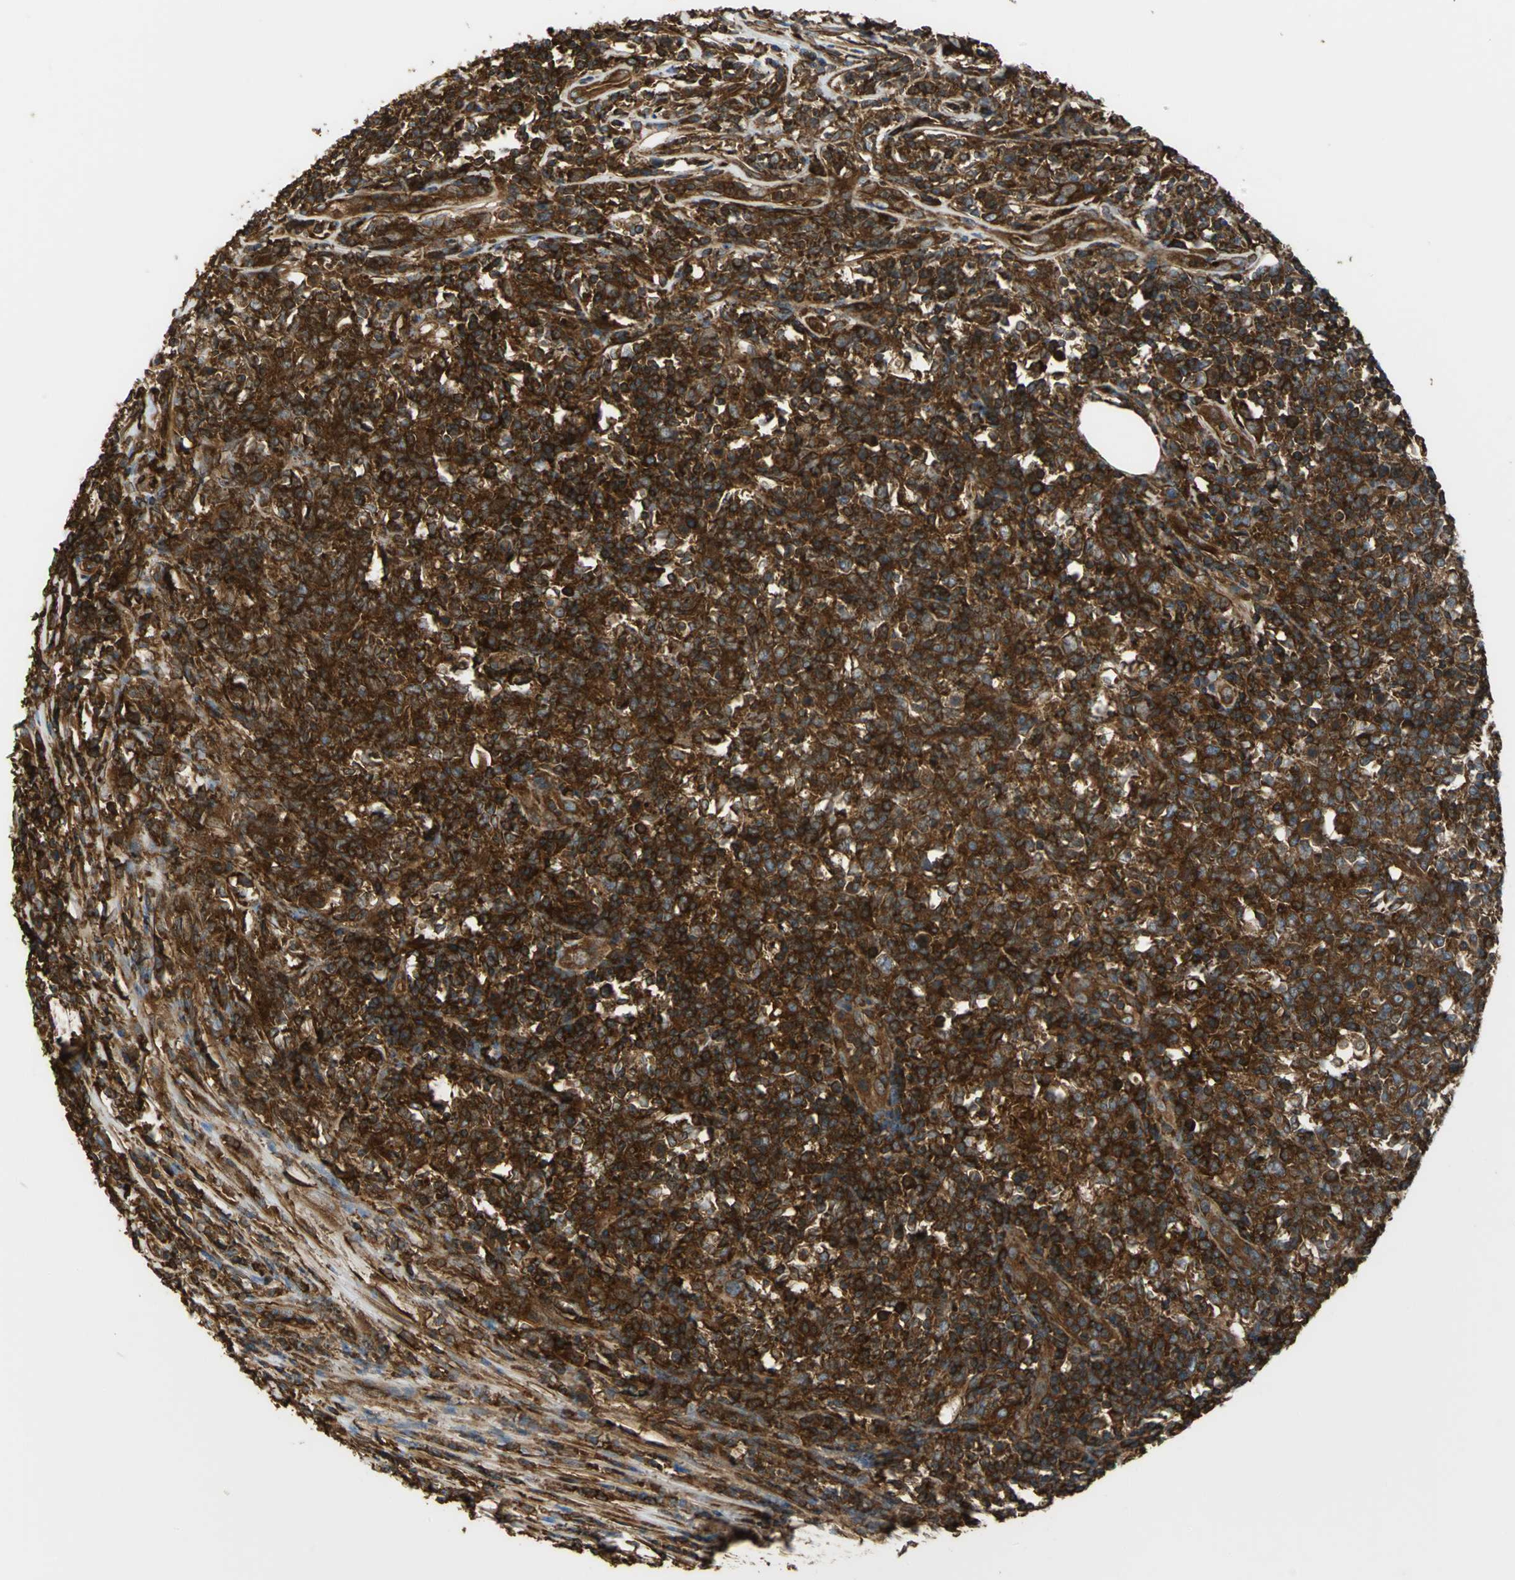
{"staining": {"intensity": "strong", "quantity": ">75%", "location": "cytoplasmic/membranous"}, "tissue": "lymphoma", "cell_type": "Tumor cells", "image_type": "cancer", "snomed": [{"axis": "morphology", "description": "Malignant lymphoma, non-Hodgkin's type, High grade"}, {"axis": "topography", "description": "Lymph node"}], "caption": "Protein expression by IHC demonstrates strong cytoplasmic/membranous expression in about >75% of tumor cells in malignant lymphoma, non-Hodgkin's type (high-grade). The staining is performed using DAB (3,3'-diaminobenzidine) brown chromogen to label protein expression. The nuclei are counter-stained blue using hematoxylin.", "gene": "TLN1", "patient": {"sex": "female", "age": 84}}